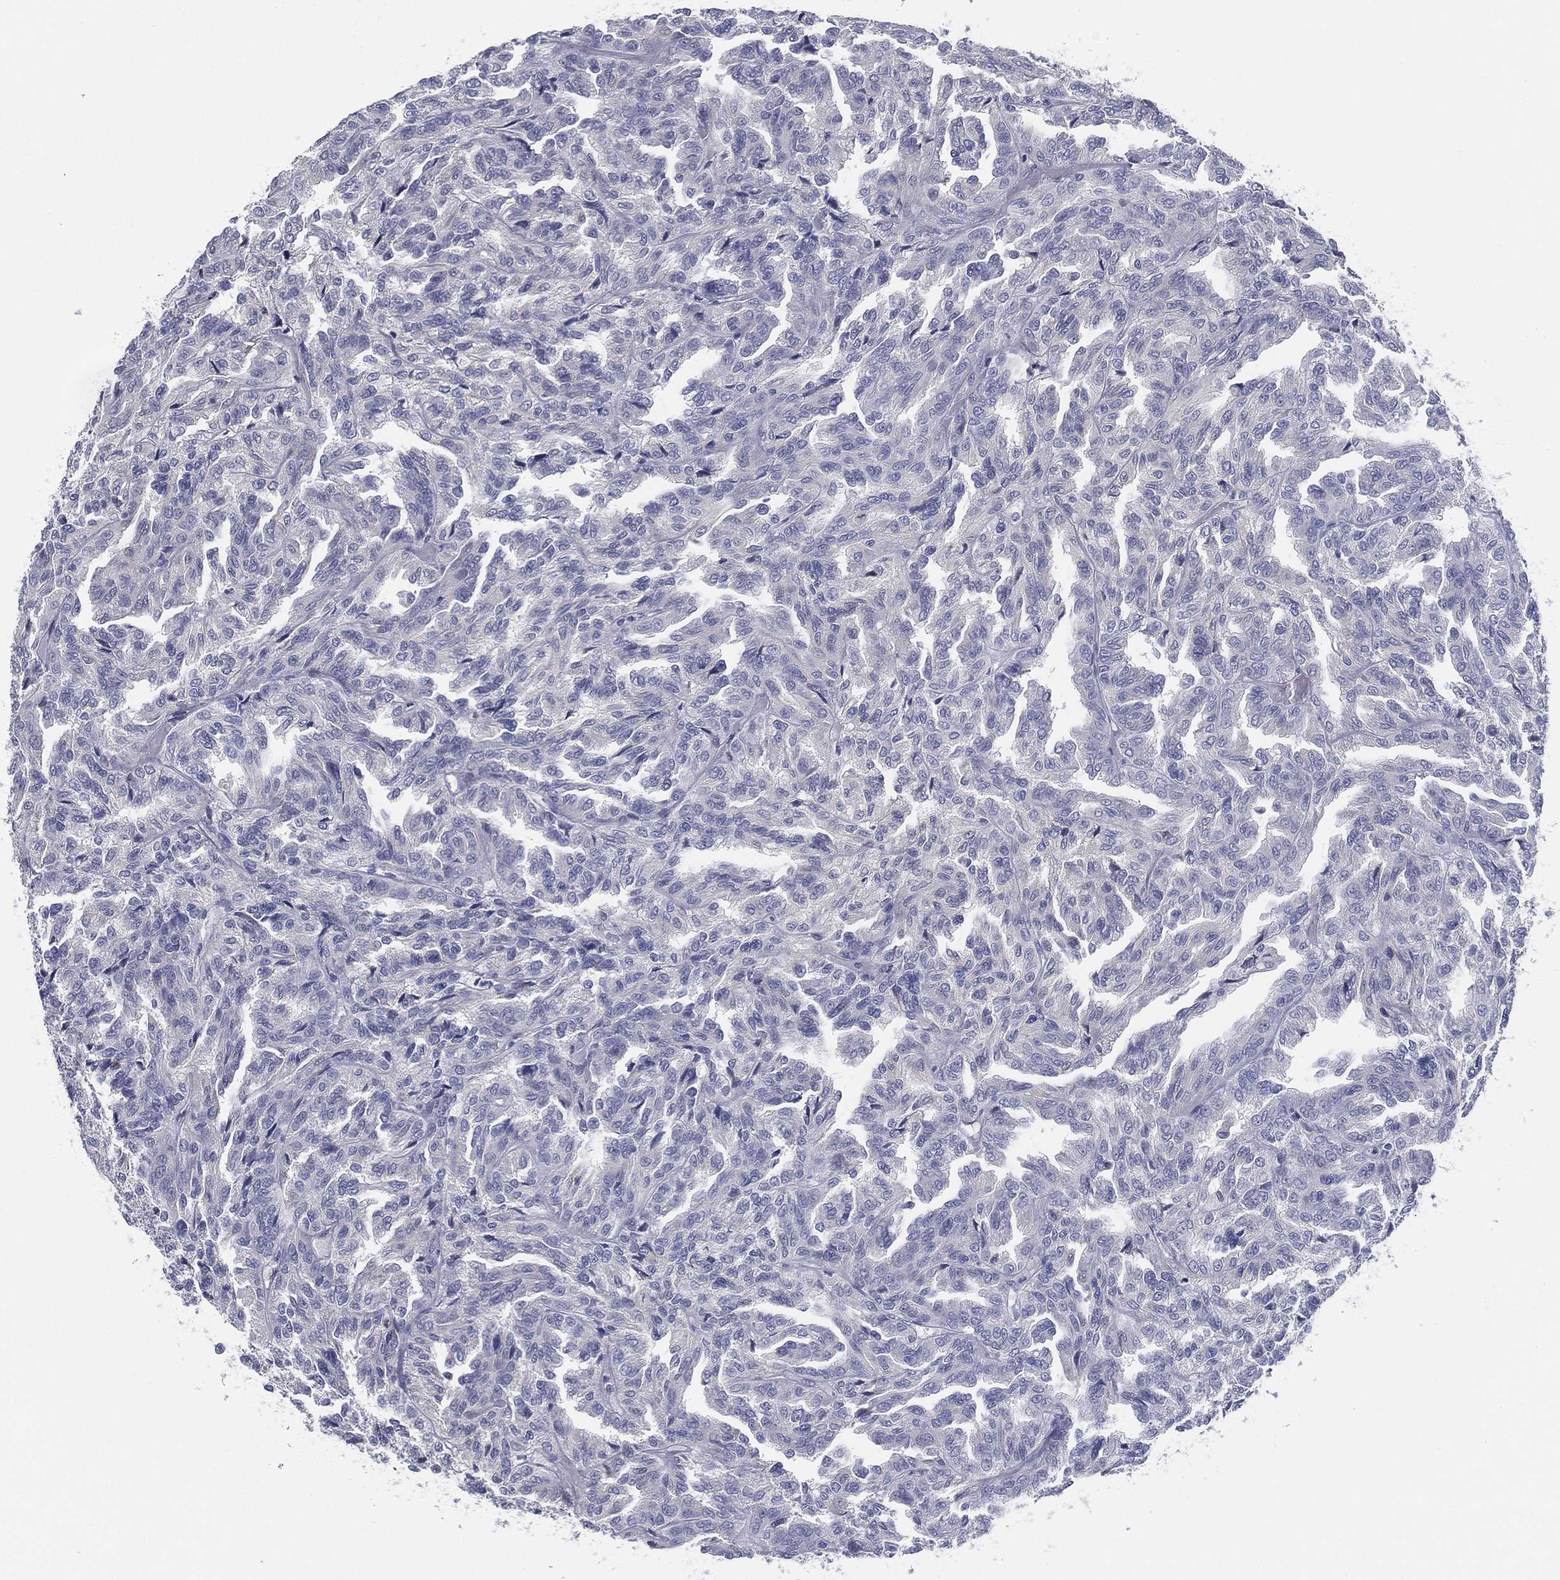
{"staining": {"intensity": "negative", "quantity": "none", "location": "none"}, "tissue": "renal cancer", "cell_type": "Tumor cells", "image_type": "cancer", "snomed": [{"axis": "morphology", "description": "Adenocarcinoma, NOS"}, {"axis": "topography", "description": "Kidney"}], "caption": "High power microscopy image of an IHC image of adenocarcinoma (renal), revealing no significant positivity in tumor cells.", "gene": "STS", "patient": {"sex": "male", "age": 79}}